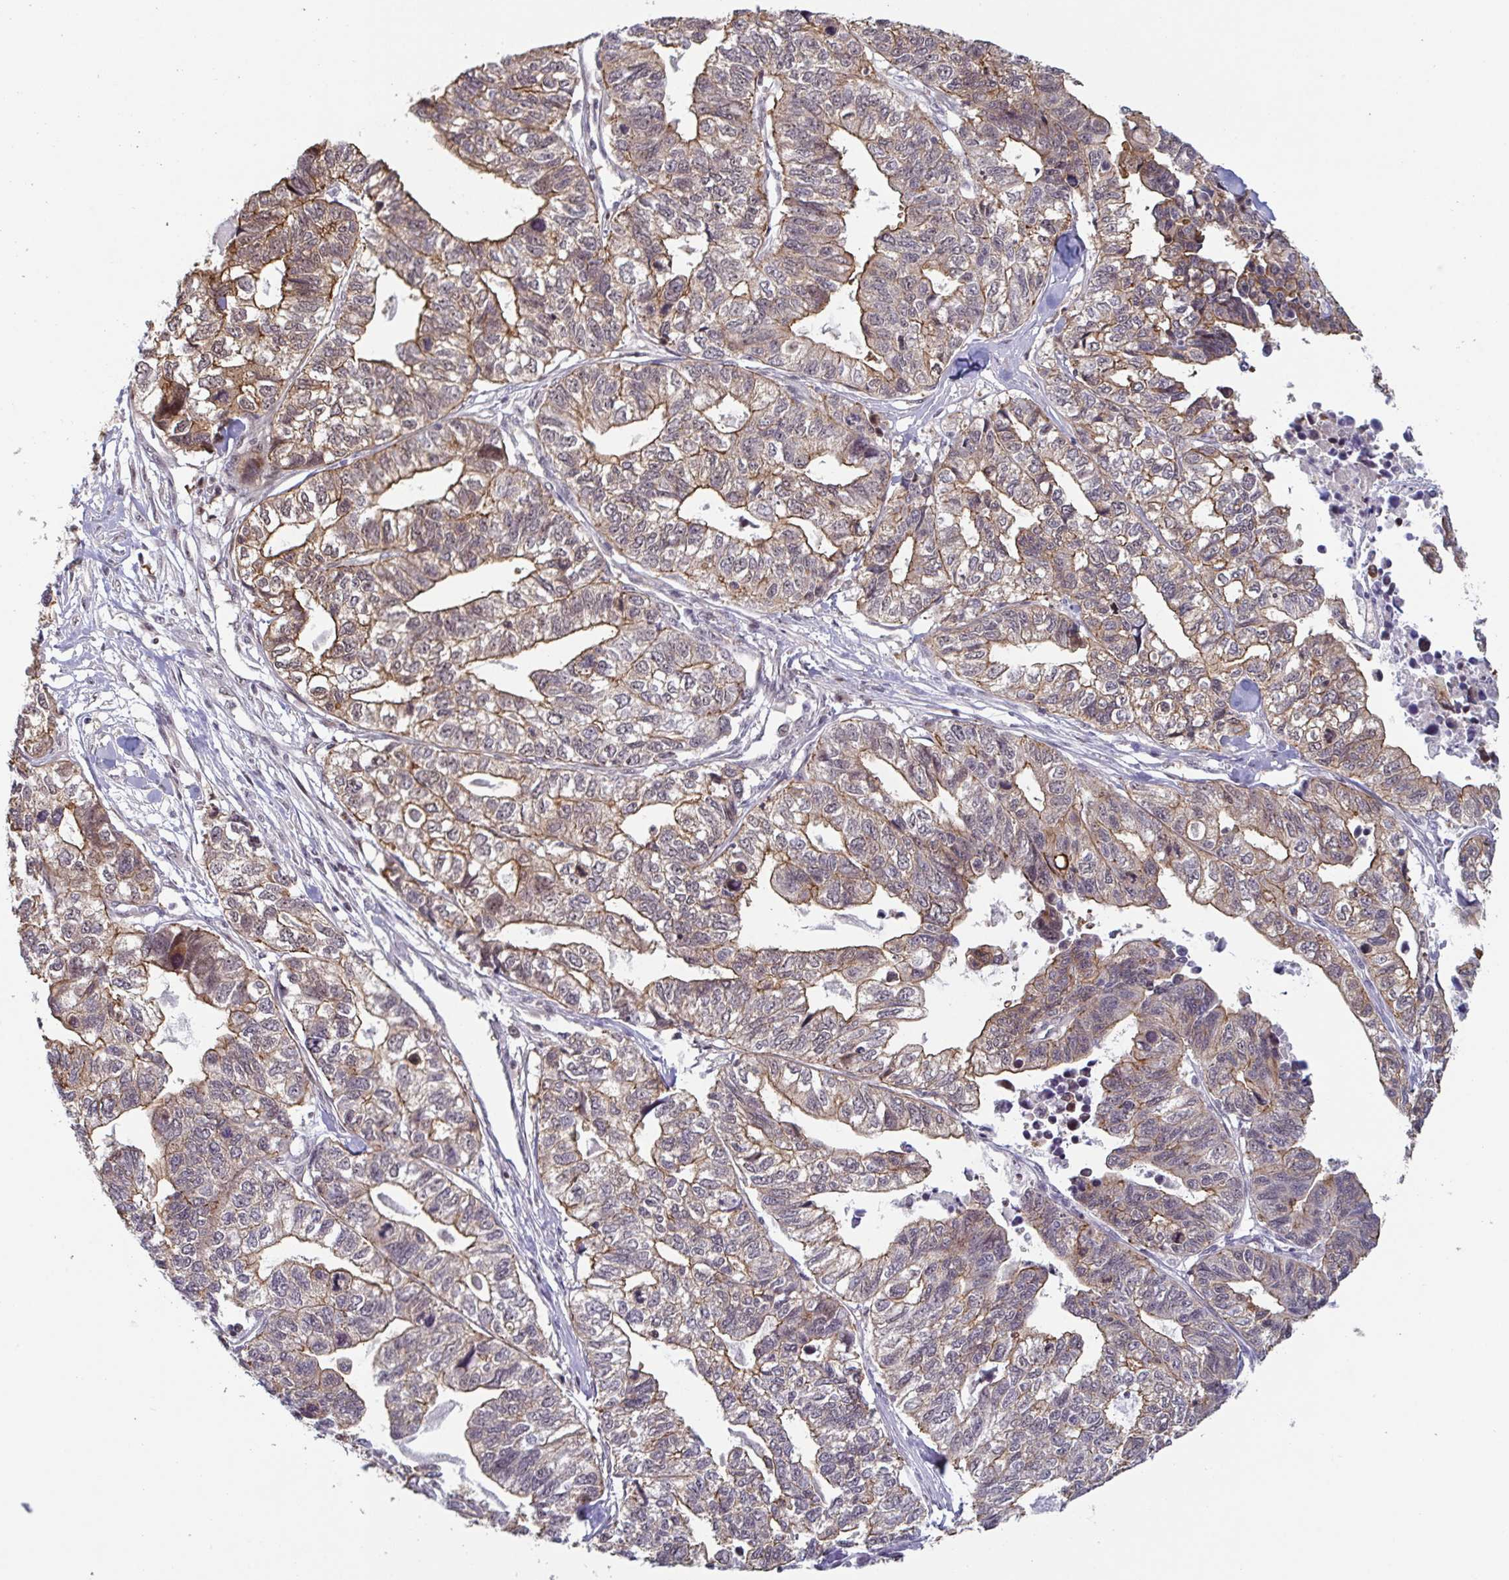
{"staining": {"intensity": "moderate", "quantity": ">75%", "location": "cytoplasmic/membranous"}, "tissue": "stomach cancer", "cell_type": "Tumor cells", "image_type": "cancer", "snomed": [{"axis": "morphology", "description": "Adenocarcinoma, NOS"}, {"axis": "topography", "description": "Stomach, upper"}], "caption": "Immunohistochemical staining of stomach cancer (adenocarcinoma) displays medium levels of moderate cytoplasmic/membranous protein staining in about >75% of tumor cells.", "gene": "NLRP13", "patient": {"sex": "female", "age": 67}}